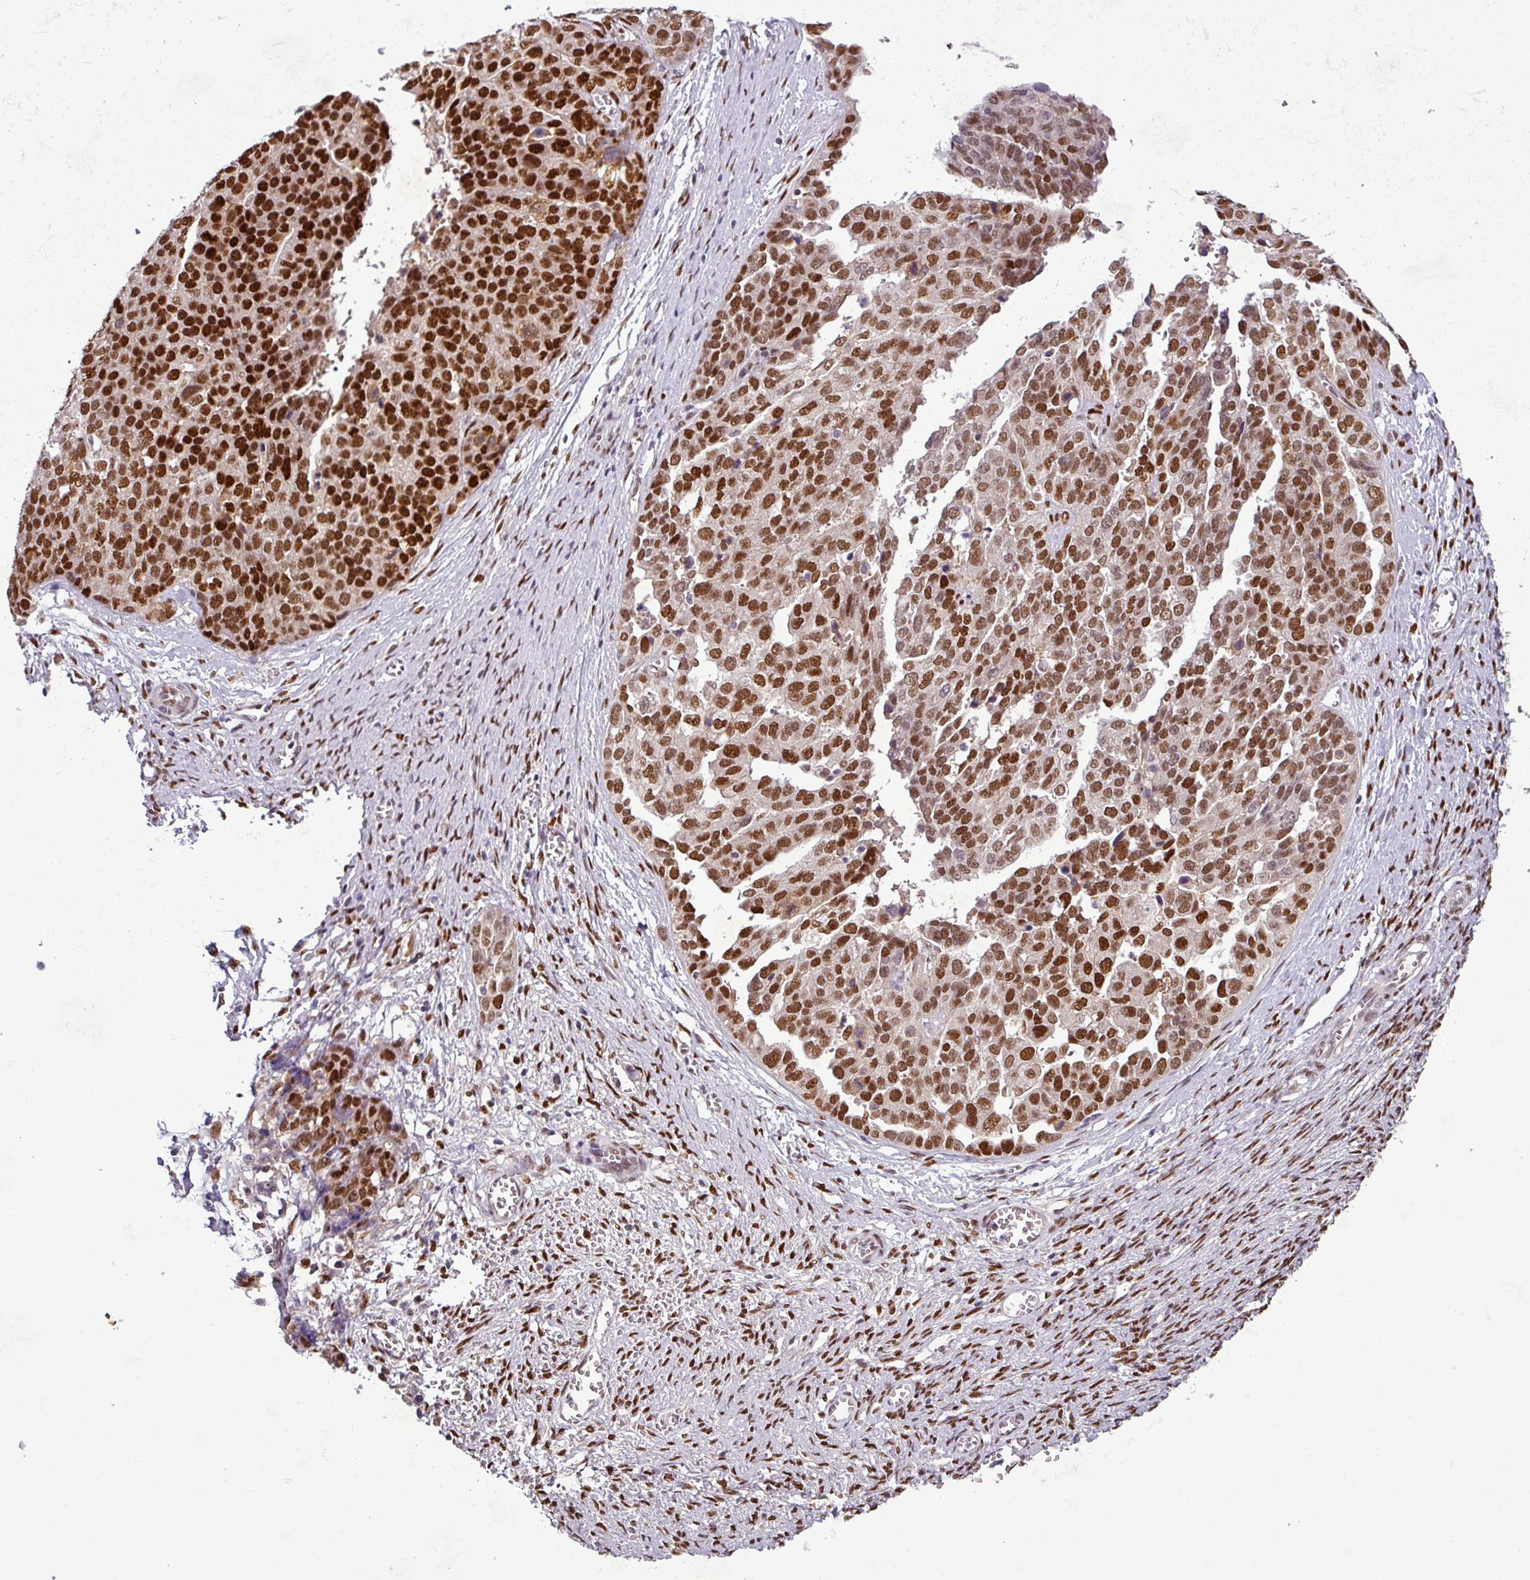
{"staining": {"intensity": "strong", "quantity": ">75%", "location": "nuclear"}, "tissue": "ovarian cancer", "cell_type": "Tumor cells", "image_type": "cancer", "snomed": [{"axis": "morphology", "description": "Cystadenocarcinoma, serous, NOS"}, {"axis": "topography", "description": "Ovary"}], "caption": "Brown immunohistochemical staining in human serous cystadenocarcinoma (ovarian) displays strong nuclear expression in about >75% of tumor cells. (IHC, brightfield microscopy, high magnification).", "gene": "IRF2BPL", "patient": {"sex": "female", "age": 44}}